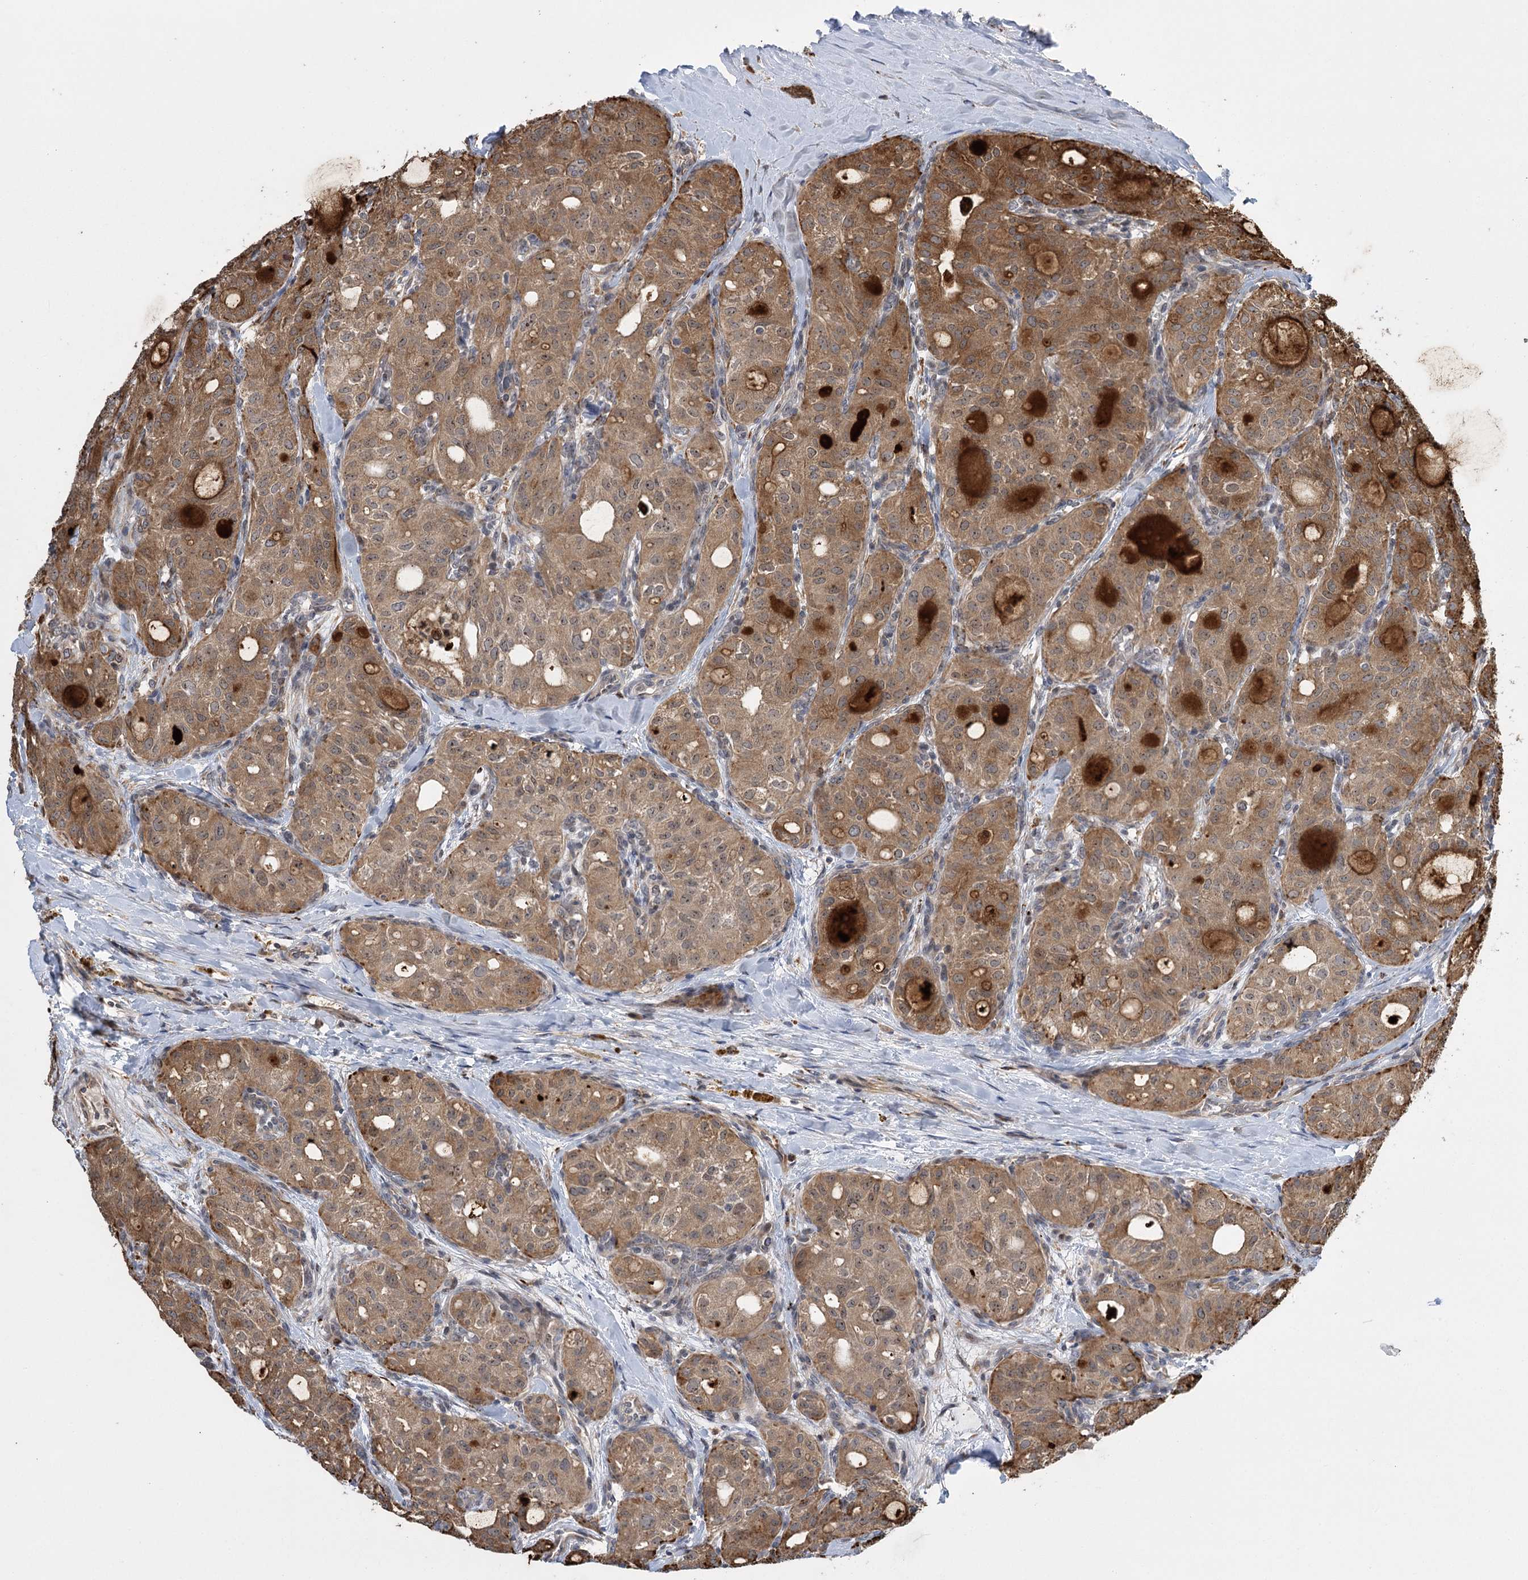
{"staining": {"intensity": "weak", "quantity": ">75%", "location": "cytoplasmic/membranous,nuclear"}, "tissue": "thyroid cancer", "cell_type": "Tumor cells", "image_type": "cancer", "snomed": [{"axis": "morphology", "description": "Follicular adenoma carcinoma, NOS"}, {"axis": "topography", "description": "Thyroid gland"}], "caption": "Immunohistochemical staining of follicular adenoma carcinoma (thyroid) displays low levels of weak cytoplasmic/membranous and nuclear expression in approximately >75% of tumor cells.", "gene": "SERGEF", "patient": {"sex": "male", "age": 75}}